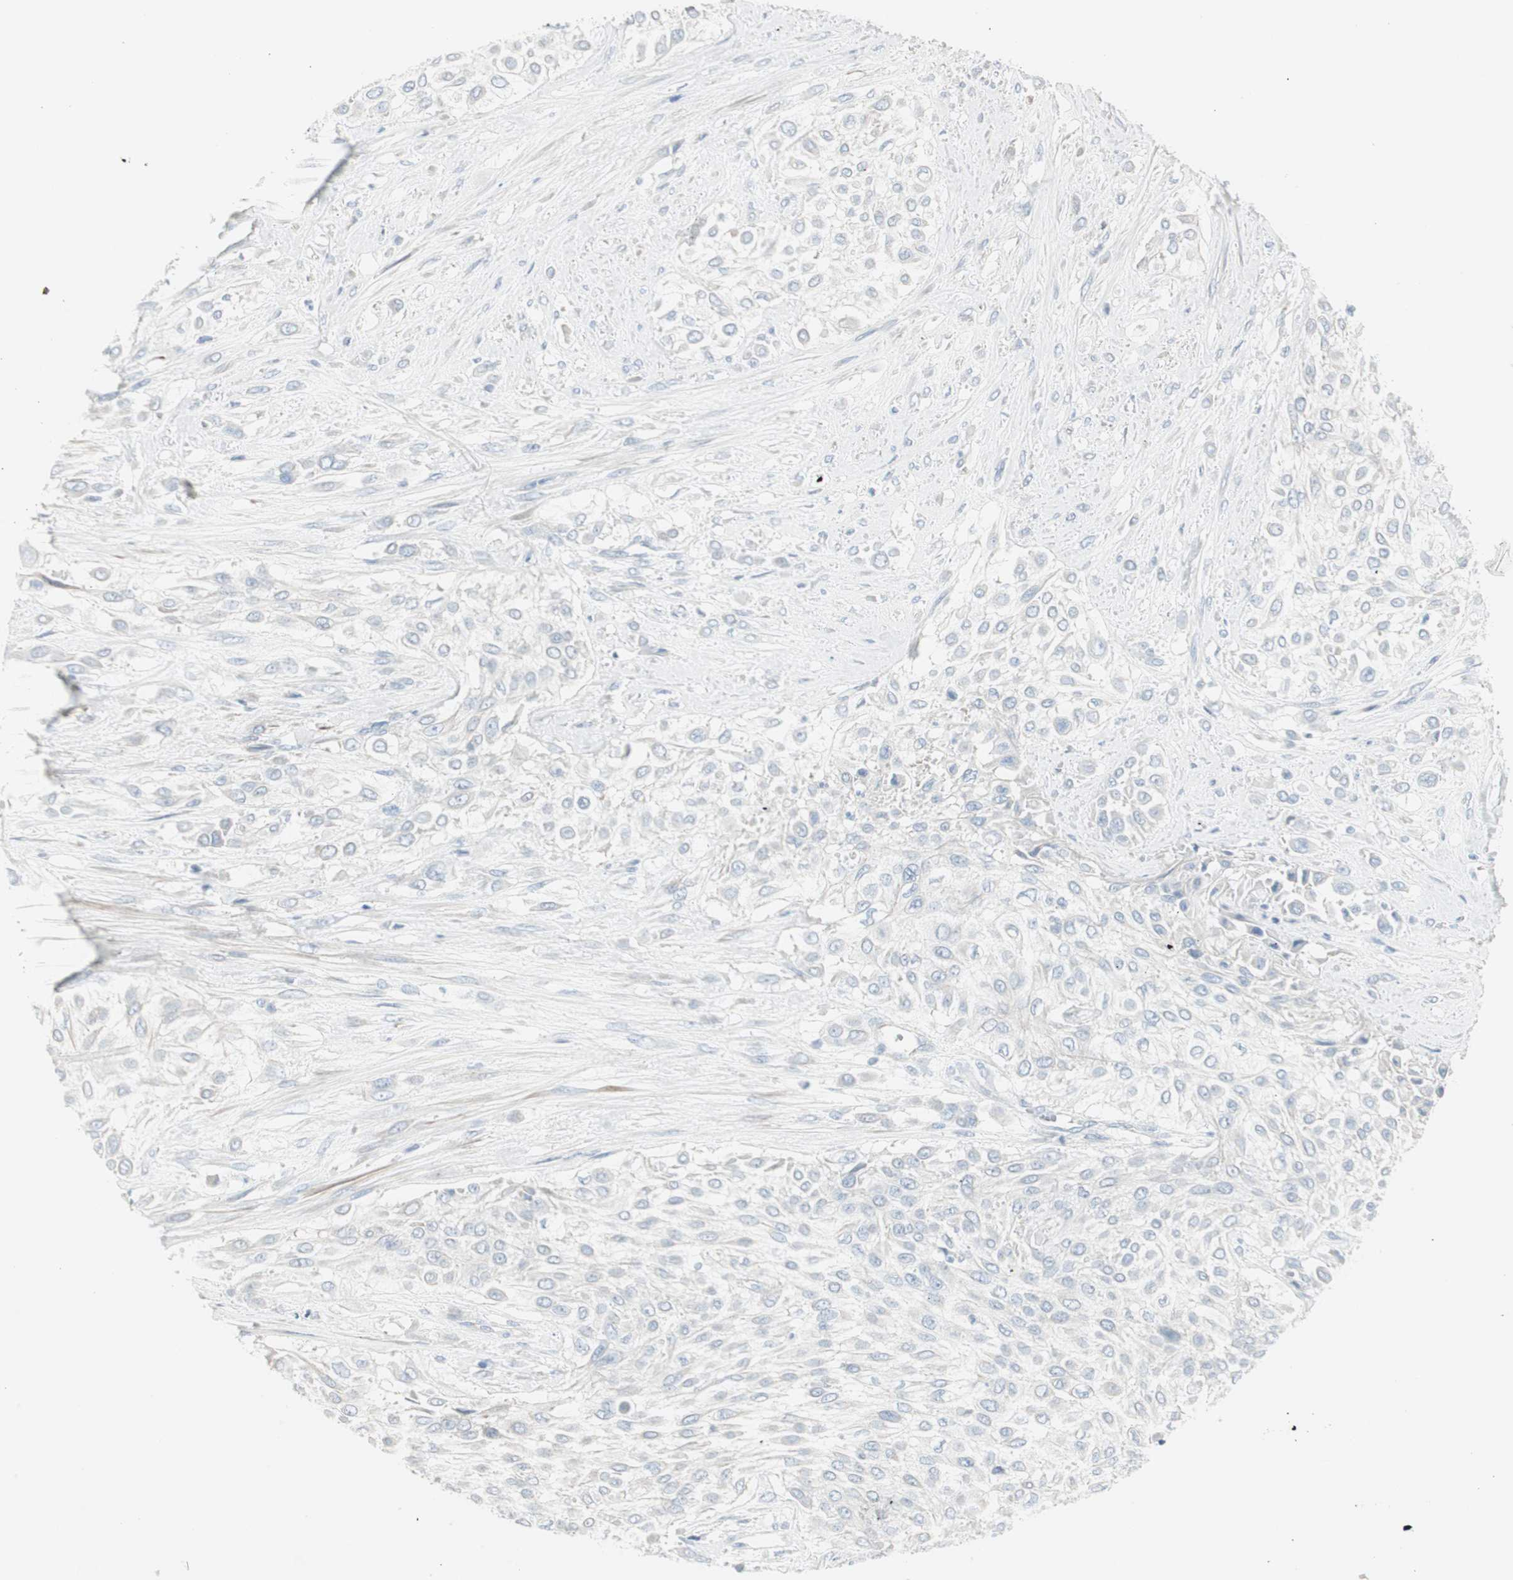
{"staining": {"intensity": "negative", "quantity": "none", "location": "none"}, "tissue": "urothelial cancer", "cell_type": "Tumor cells", "image_type": "cancer", "snomed": [{"axis": "morphology", "description": "Urothelial carcinoma, High grade"}, {"axis": "topography", "description": "Urinary bladder"}], "caption": "A high-resolution image shows IHC staining of urothelial cancer, which exhibits no significant staining in tumor cells.", "gene": "CDHR5", "patient": {"sex": "male", "age": 57}}